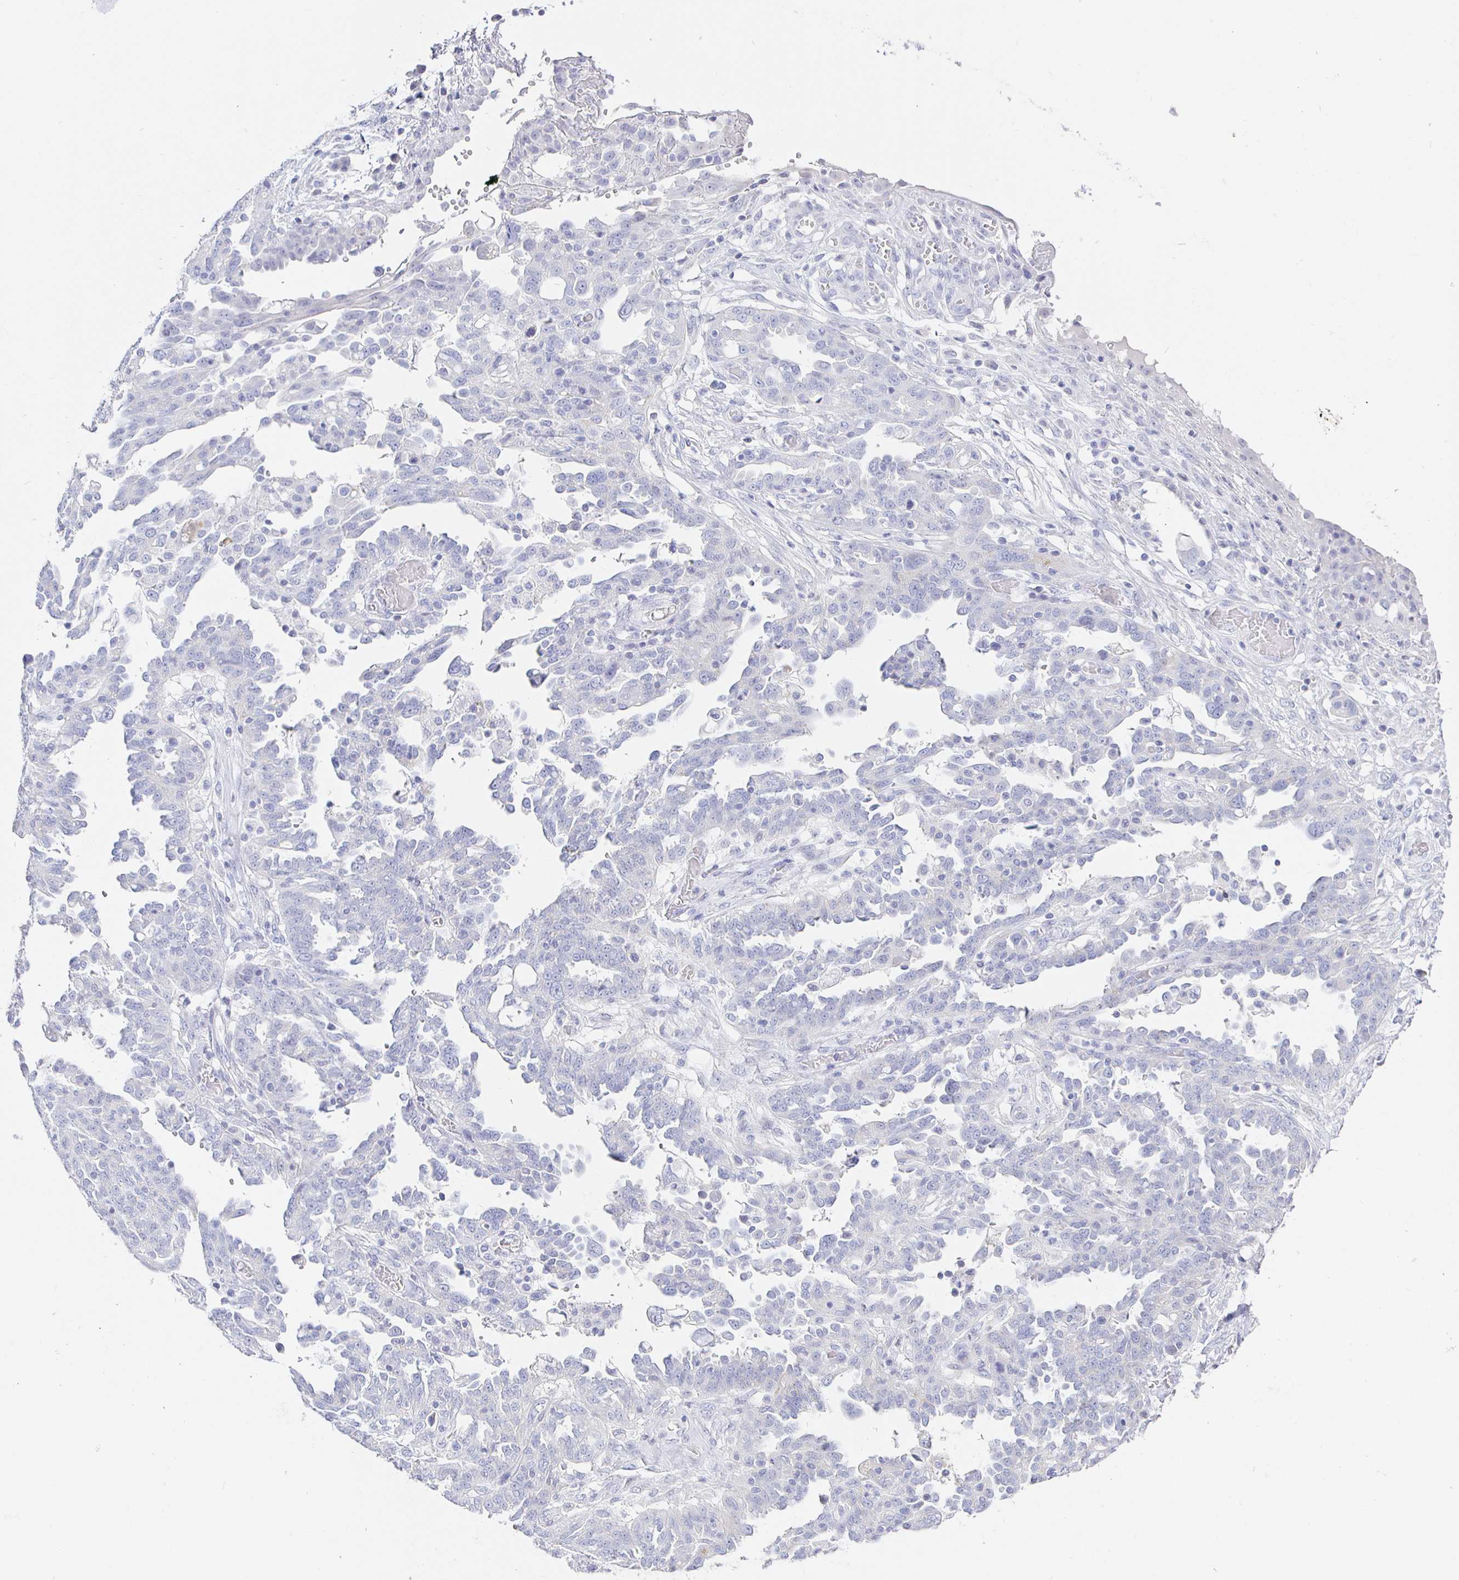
{"staining": {"intensity": "negative", "quantity": "none", "location": "none"}, "tissue": "ovarian cancer", "cell_type": "Tumor cells", "image_type": "cancer", "snomed": [{"axis": "morphology", "description": "Cystadenocarcinoma, serous, NOS"}, {"axis": "topography", "description": "Ovary"}], "caption": "Immunohistochemistry (IHC) of human ovarian serous cystadenocarcinoma shows no staining in tumor cells. (DAB (3,3'-diaminobenzidine) immunohistochemistry (IHC) with hematoxylin counter stain).", "gene": "CR2", "patient": {"sex": "female", "age": 67}}